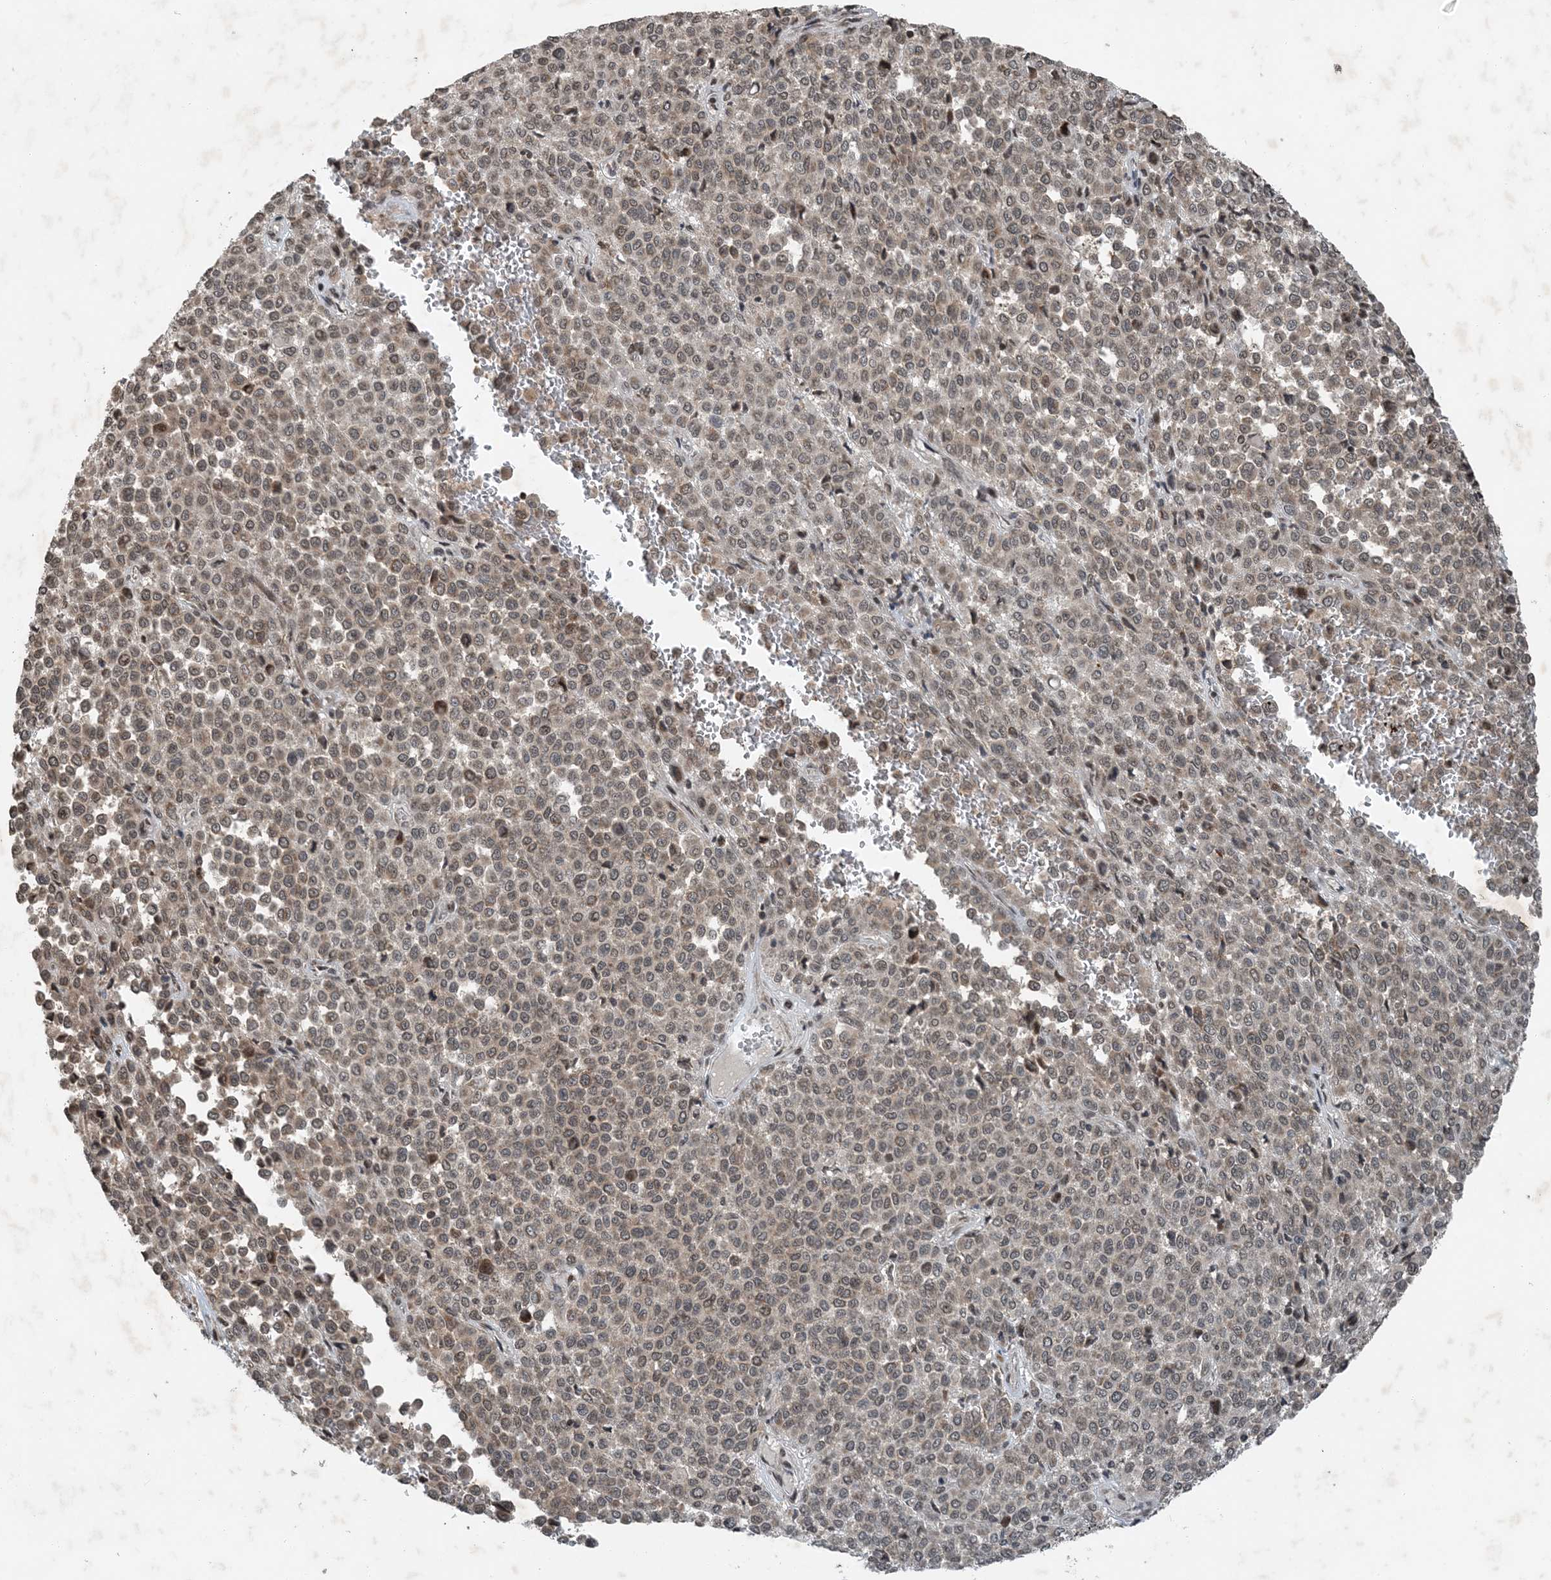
{"staining": {"intensity": "weak", "quantity": ">75%", "location": "cytoplasmic/membranous,nuclear"}, "tissue": "melanoma", "cell_type": "Tumor cells", "image_type": "cancer", "snomed": [{"axis": "morphology", "description": "Malignant melanoma, Metastatic site"}, {"axis": "topography", "description": "Pancreas"}], "caption": "Immunohistochemistry staining of malignant melanoma (metastatic site), which demonstrates low levels of weak cytoplasmic/membranous and nuclear staining in about >75% of tumor cells indicating weak cytoplasmic/membranous and nuclear protein positivity. The staining was performed using DAB (brown) for protein detection and nuclei were counterstained in hematoxylin (blue).", "gene": "ZFAND2B", "patient": {"sex": "female", "age": 30}}